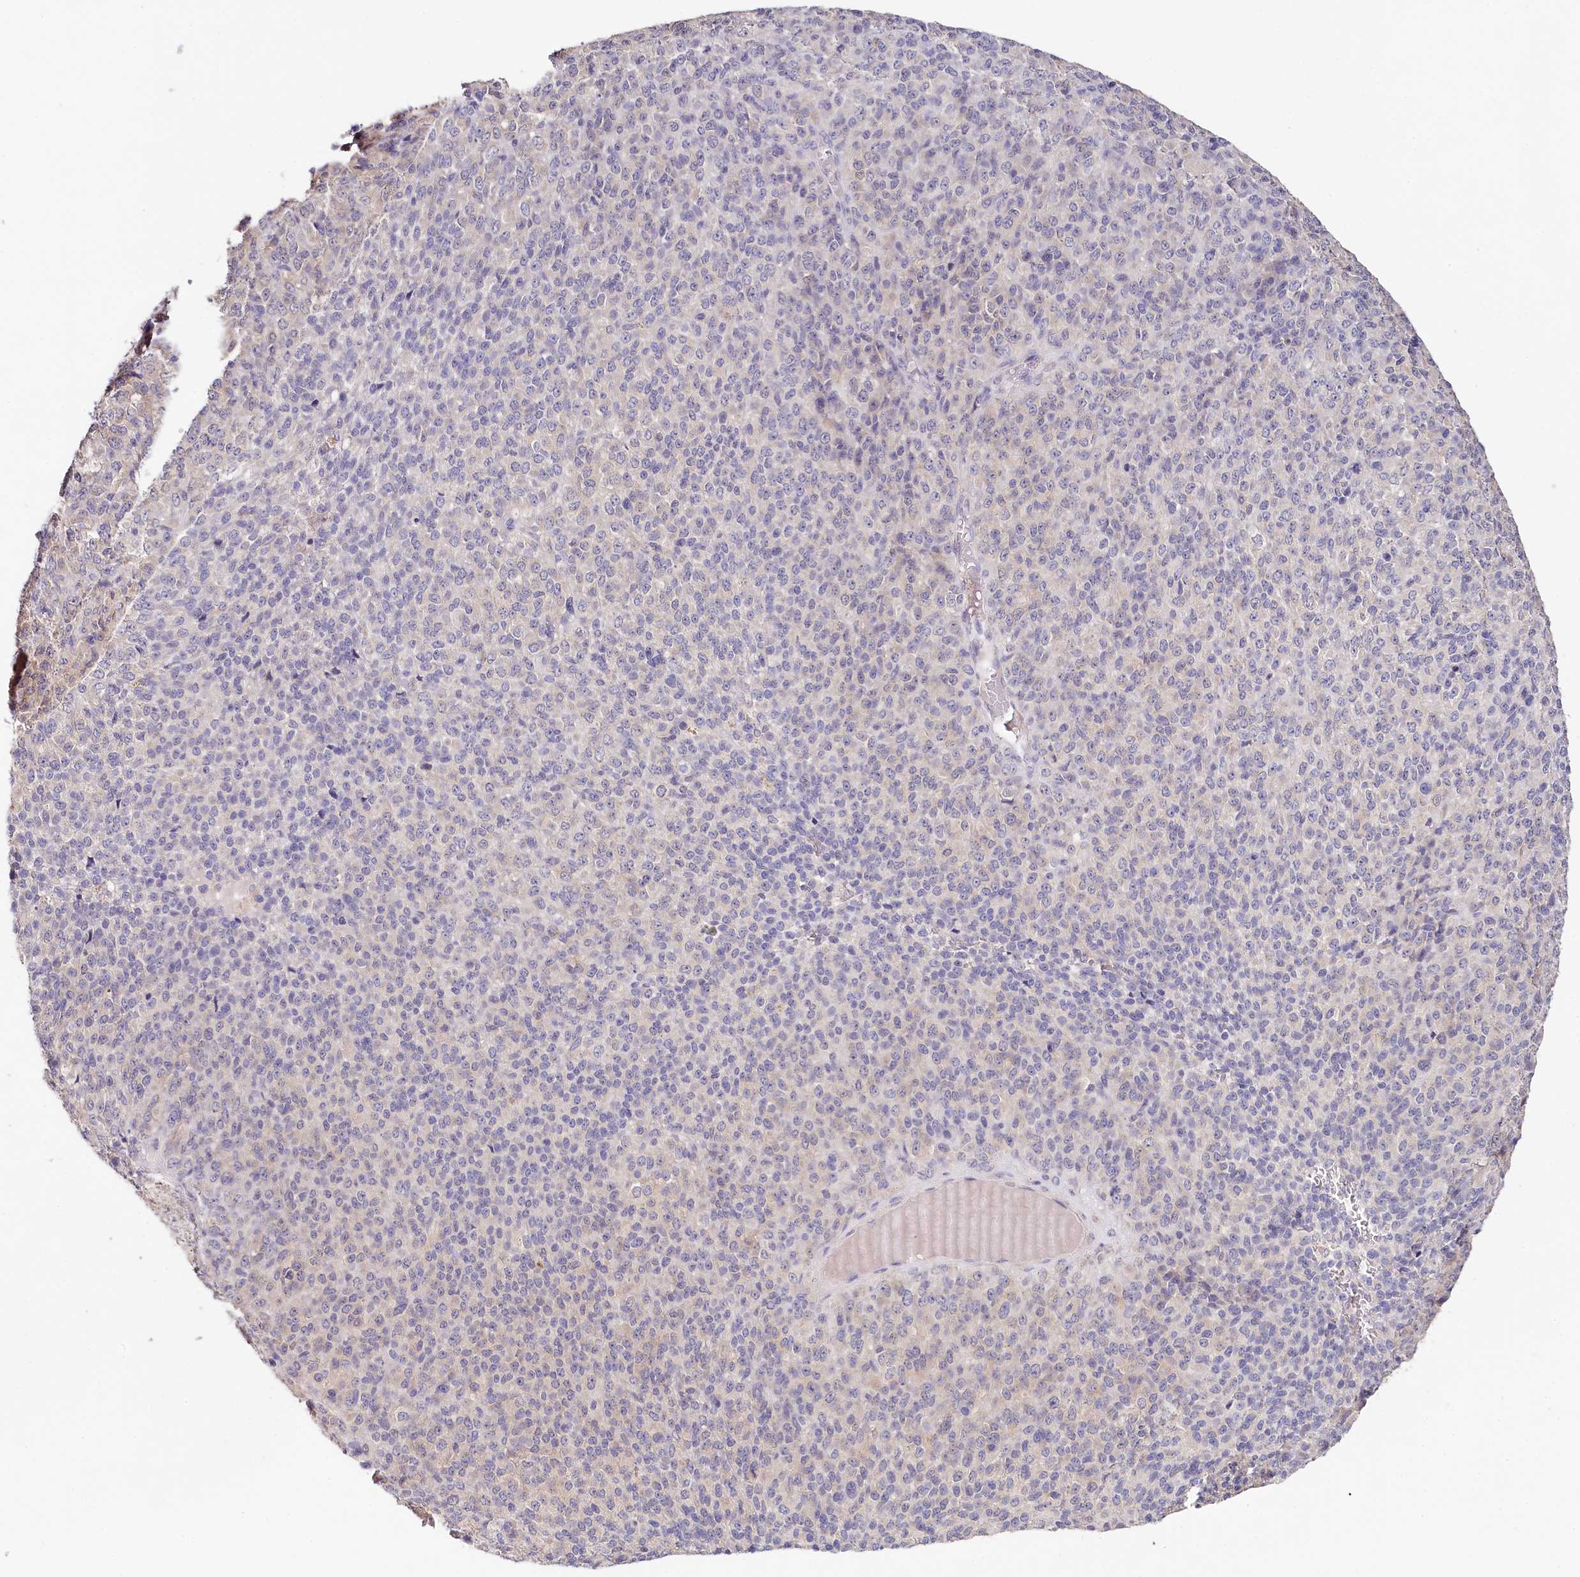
{"staining": {"intensity": "weak", "quantity": "<25%", "location": "cytoplasmic/membranous"}, "tissue": "melanoma", "cell_type": "Tumor cells", "image_type": "cancer", "snomed": [{"axis": "morphology", "description": "Malignant melanoma, Metastatic site"}, {"axis": "topography", "description": "Brain"}], "caption": "Immunohistochemistry (IHC) photomicrograph of neoplastic tissue: malignant melanoma (metastatic site) stained with DAB reveals no significant protein expression in tumor cells.", "gene": "DAPK1", "patient": {"sex": "female", "age": 56}}